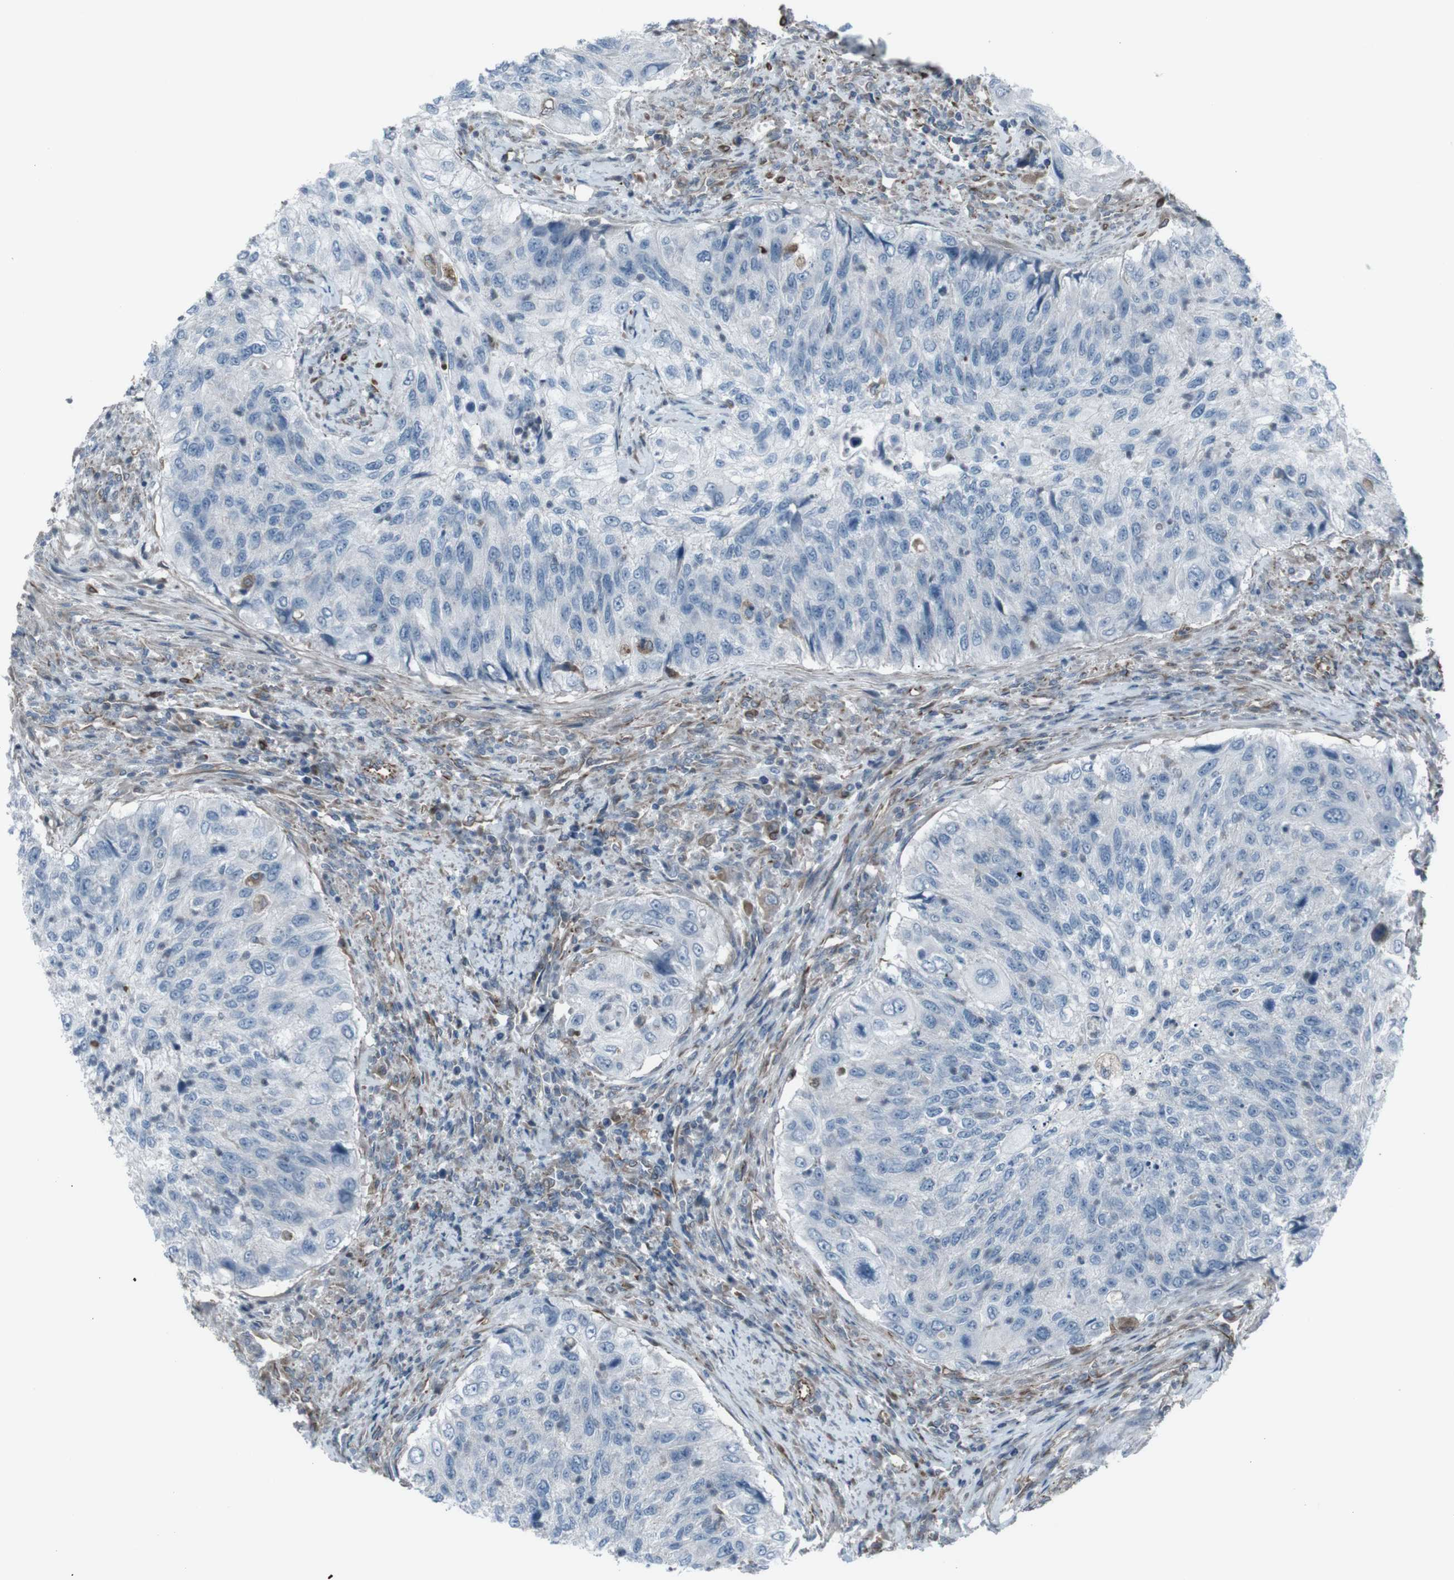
{"staining": {"intensity": "negative", "quantity": "none", "location": "none"}, "tissue": "urothelial cancer", "cell_type": "Tumor cells", "image_type": "cancer", "snomed": [{"axis": "morphology", "description": "Urothelial carcinoma, High grade"}, {"axis": "topography", "description": "Urinary bladder"}], "caption": "IHC image of human urothelial cancer stained for a protein (brown), which displays no staining in tumor cells.", "gene": "TMEM141", "patient": {"sex": "female", "age": 60}}